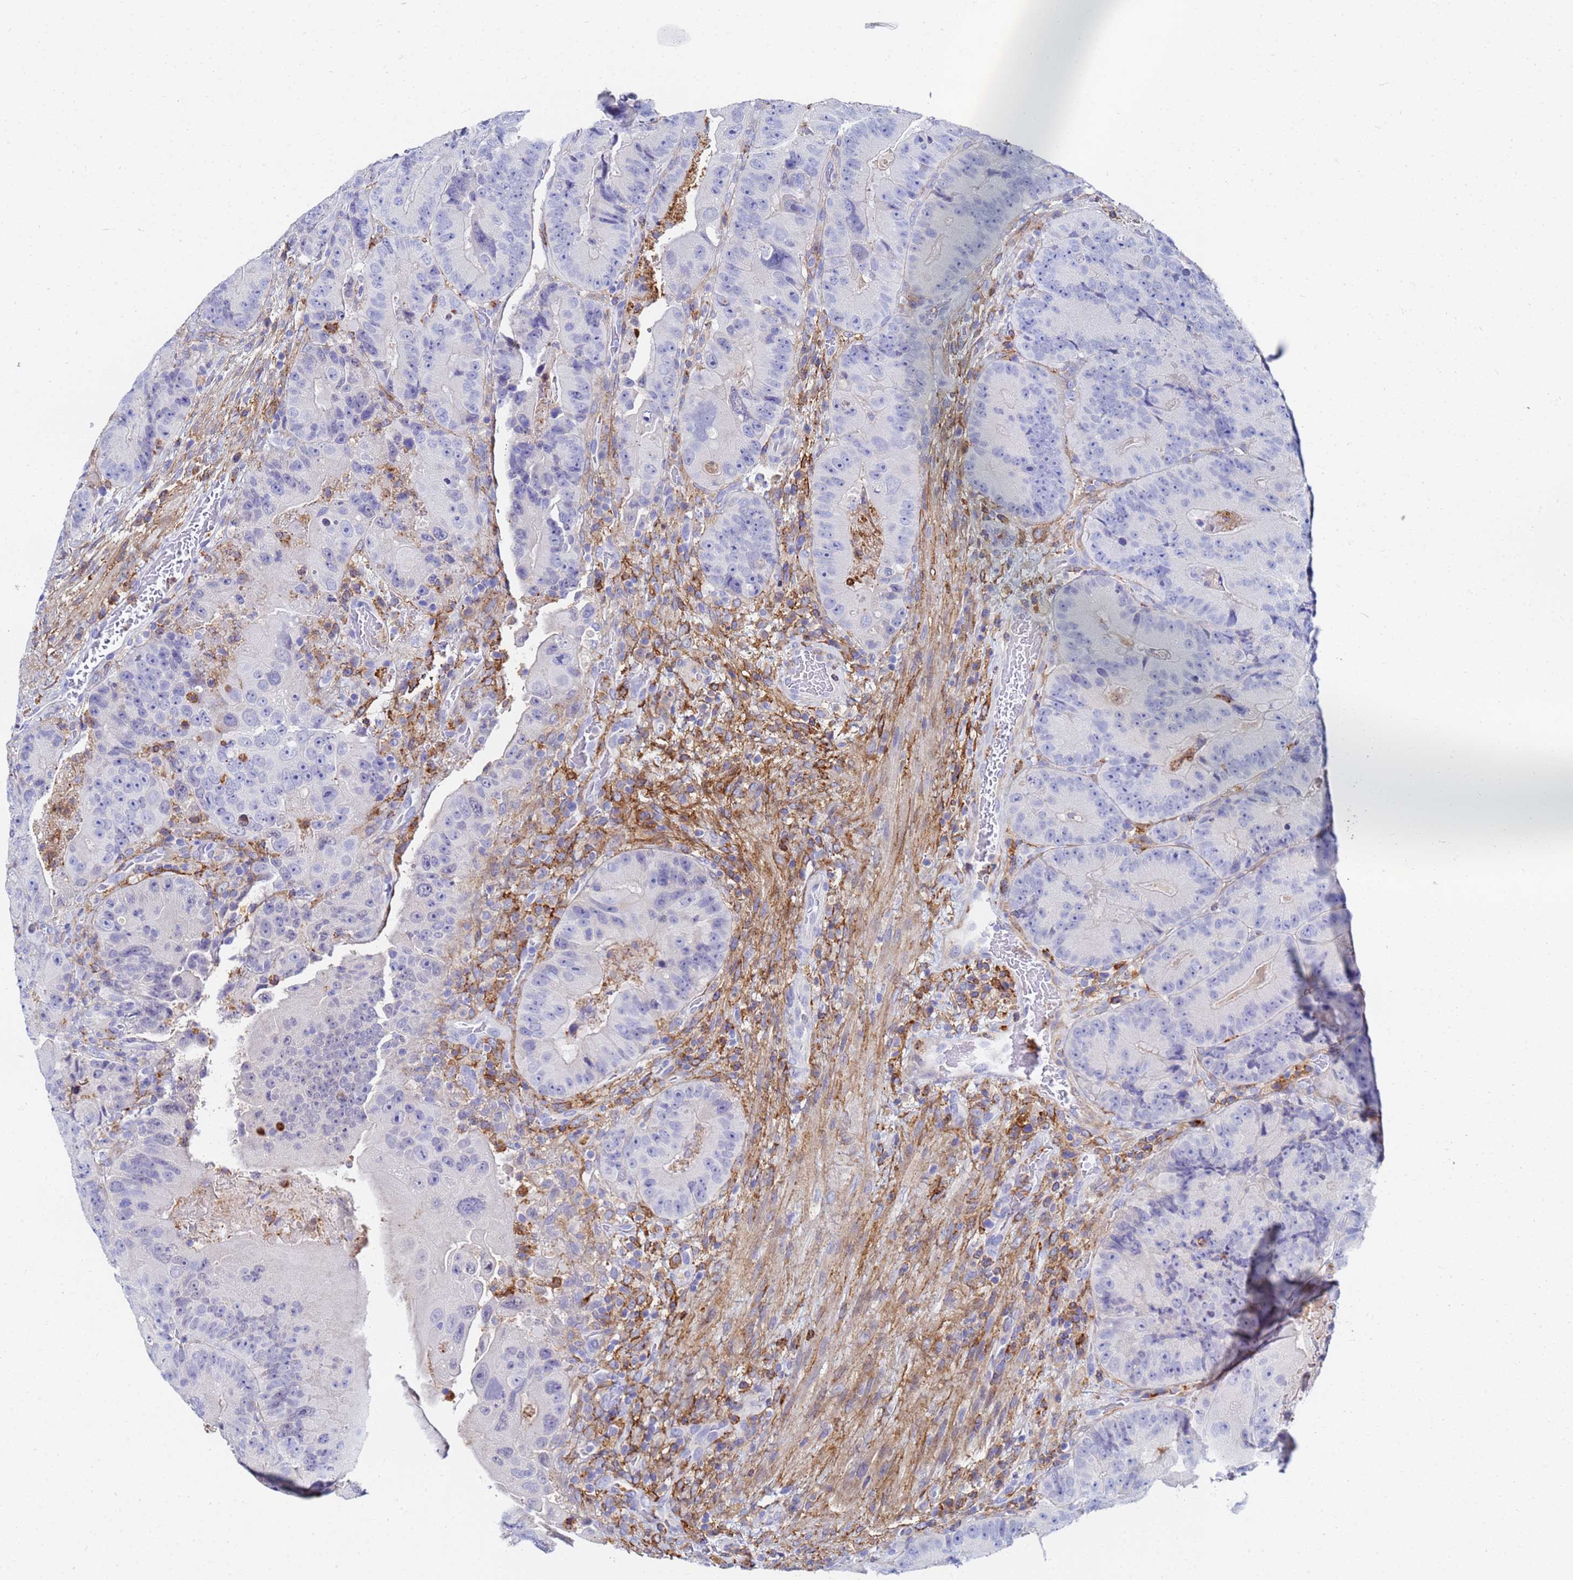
{"staining": {"intensity": "negative", "quantity": "none", "location": "none"}, "tissue": "colorectal cancer", "cell_type": "Tumor cells", "image_type": "cancer", "snomed": [{"axis": "morphology", "description": "Adenocarcinoma, NOS"}, {"axis": "topography", "description": "Colon"}], "caption": "High magnification brightfield microscopy of colorectal adenocarcinoma stained with DAB (3,3'-diaminobenzidine) (brown) and counterstained with hematoxylin (blue): tumor cells show no significant staining. (Brightfield microscopy of DAB immunohistochemistry (IHC) at high magnification).", "gene": "BASP1", "patient": {"sex": "female", "age": 86}}